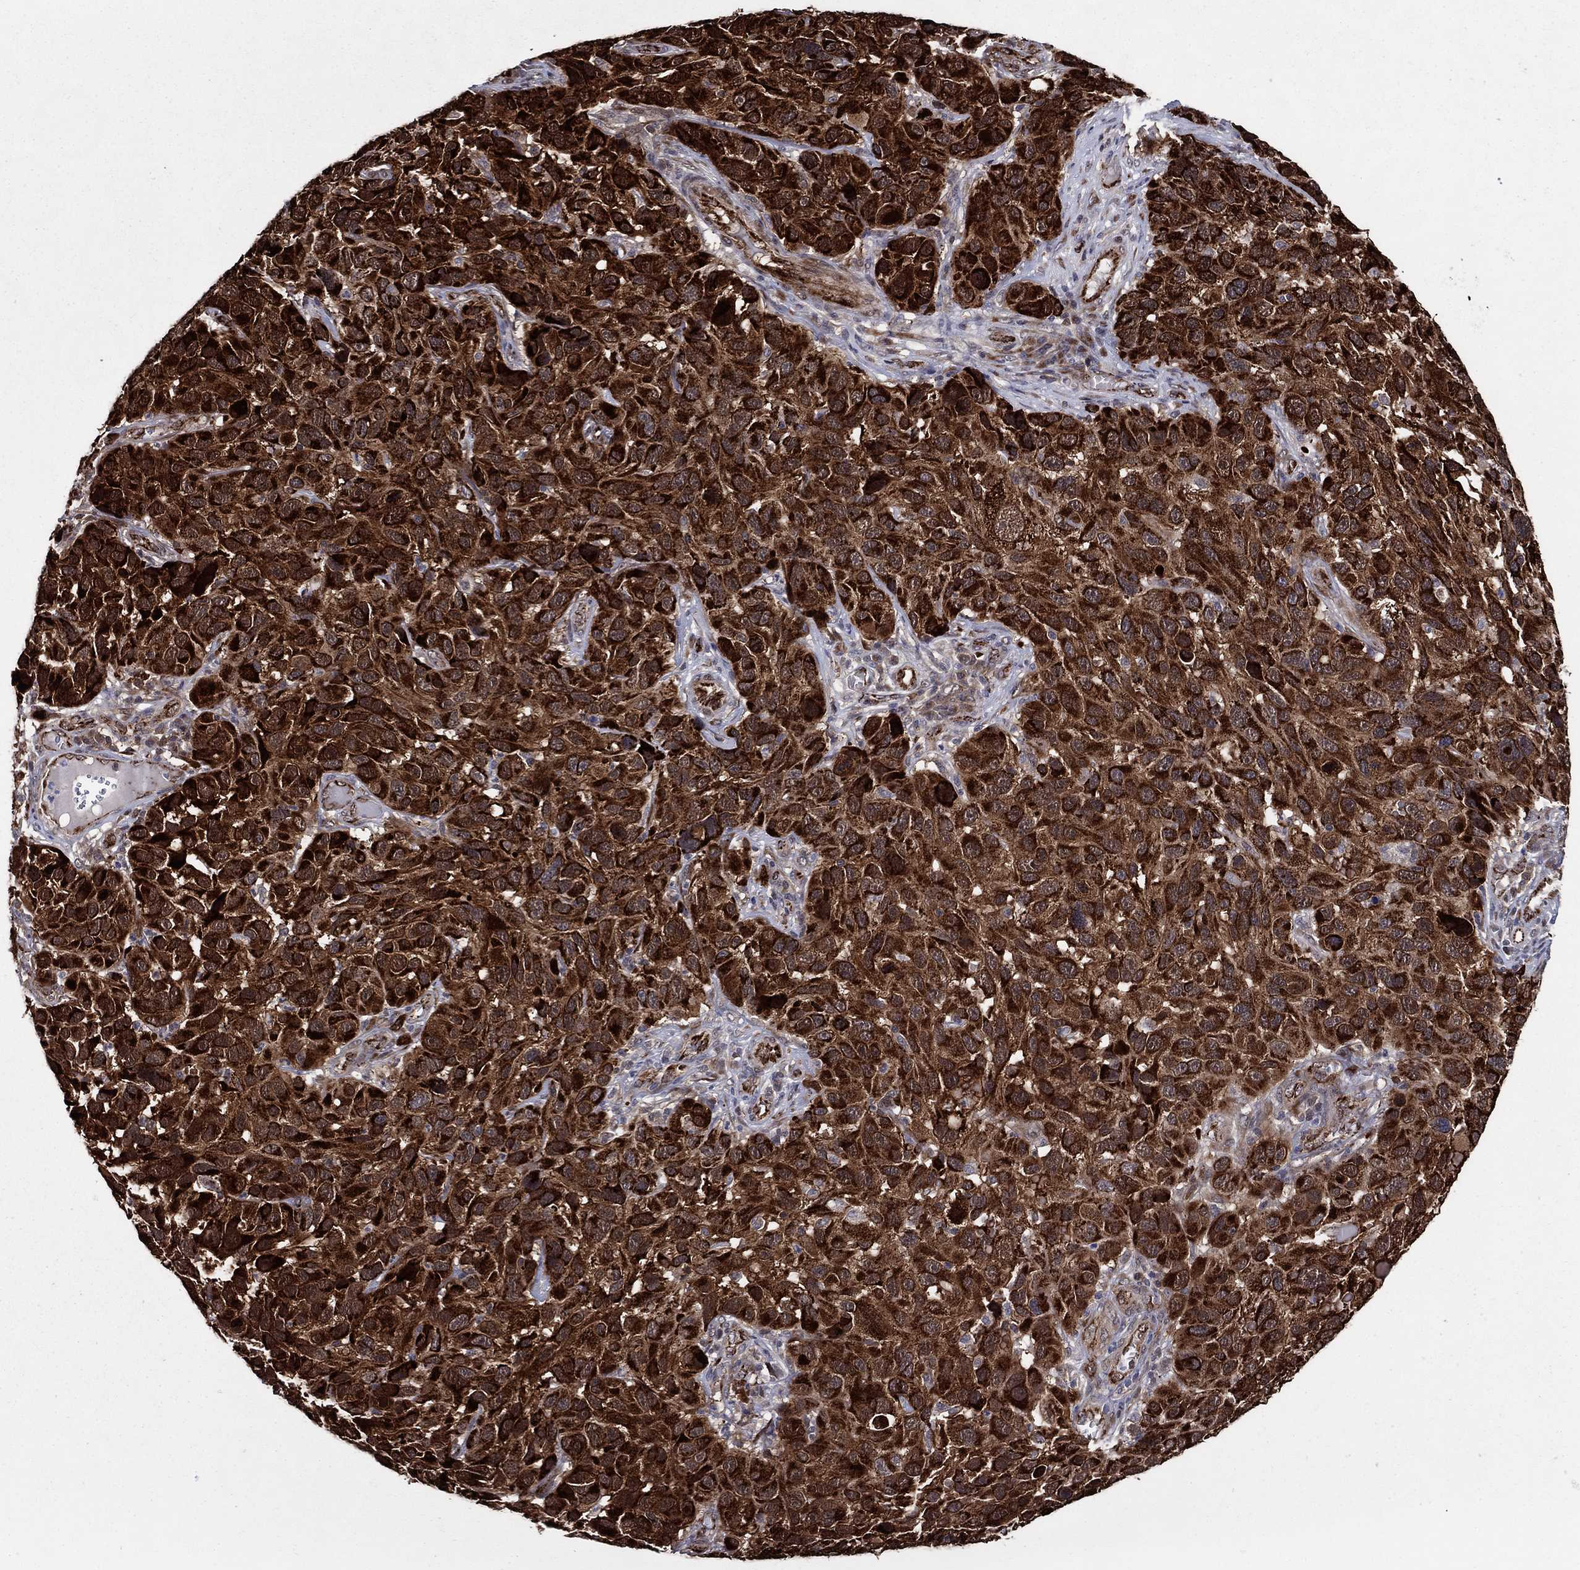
{"staining": {"intensity": "strong", "quantity": ">75%", "location": "cytoplasmic/membranous"}, "tissue": "melanoma", "cell_type": "Tumor cells", "image_type": "cancer", "snomed": [{"axis": "morphology", "description": "Malignant melanoma, NOS"}, {"axis": "topography", "description": "Skin"}], "caption": "Melanoma stained for a protein reveals strong cytoplasmic/membranous positivity in tumor cells.", "gene": "ARHGAP11A", "patient": {"sex": "male", "age": 53}}